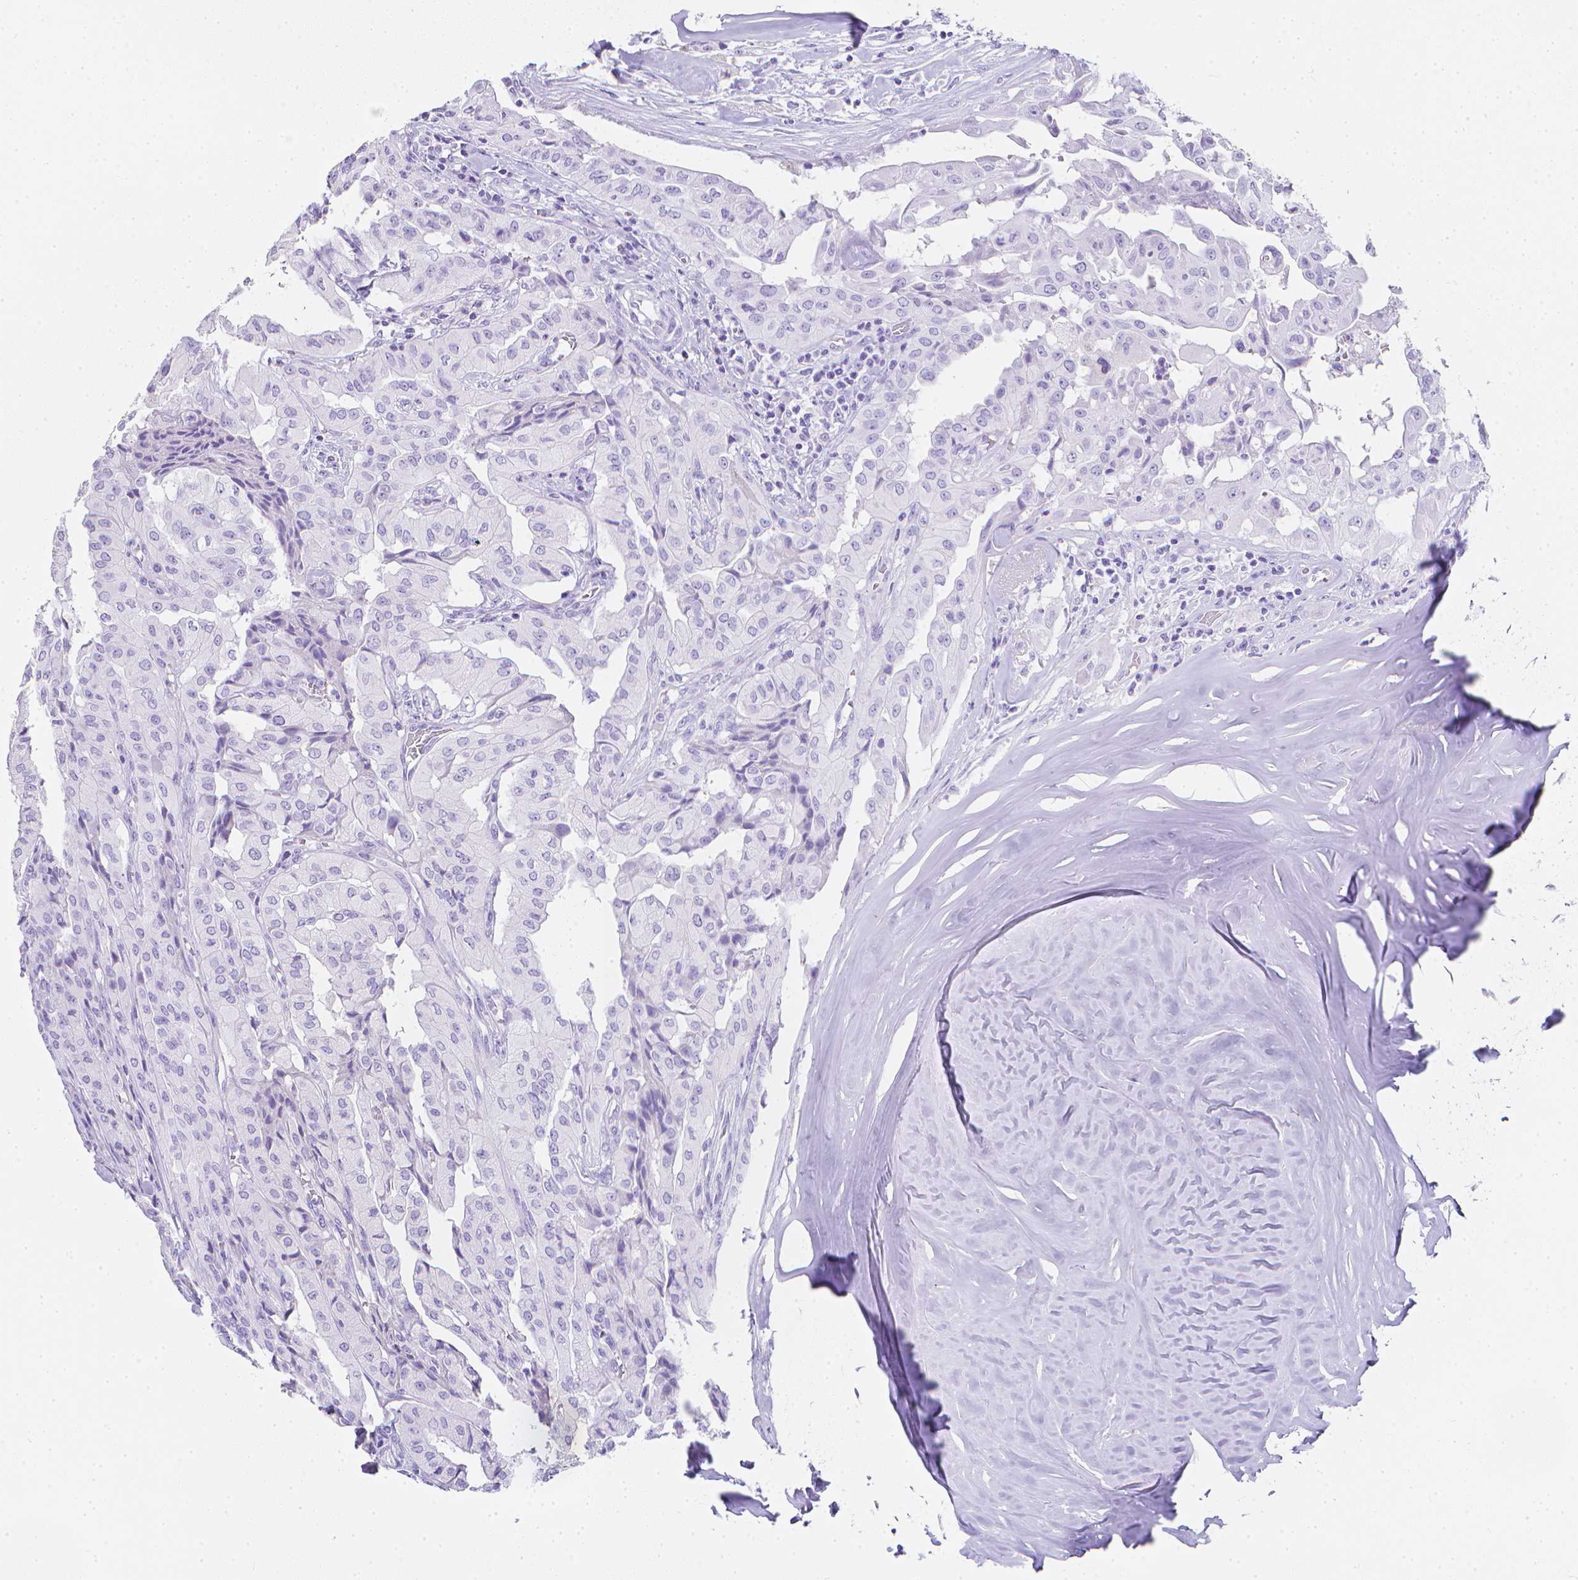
{"staining": {"intensity": "negative", "quantity": "none", "location": "none"}, "tissue": "thyroid cancer", "cell_type": "Tumor cells", "image_type": "cancer", "snomed": [{"axis": "morphology", "description": "Papillary adenocarcinoma, NOS"}, {"axis": "topography", "description": "Thyroid gland"}], "caption": "IHC micrograph of thyroid cancer (papillary adenocarcinoma) stained for a protein (brown), which shows no staining in tumor cells.", "gene": "LGALS4", "patient": {"sex": "female", "age": 59}}